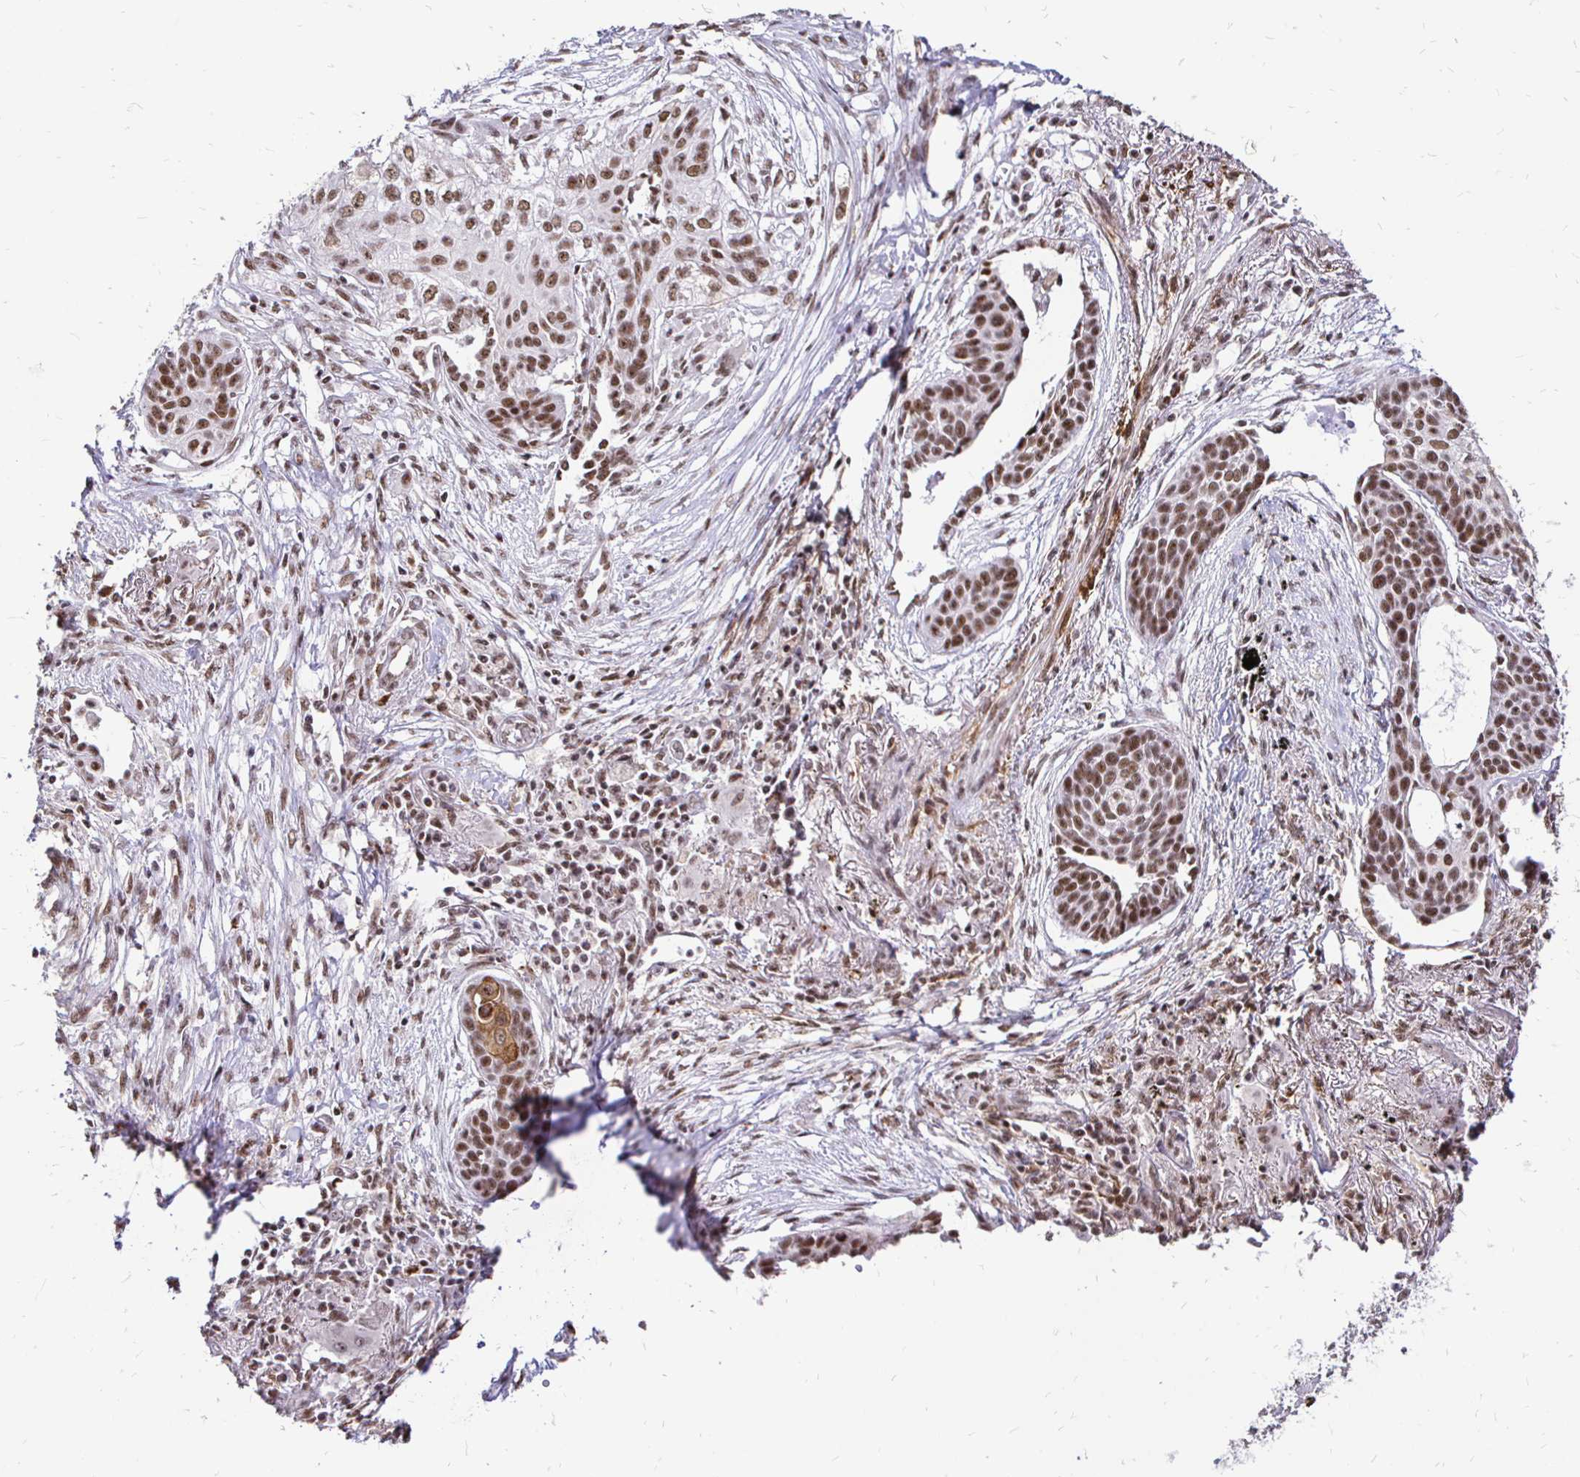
{"staining": {"intensity": "moderate", "quantity": ">75%", "location": "nuclear"}, "tissue": "lung cancer", "cell_type": "Tumor cells", "image_type": "cancer", "snomed": [{"axis": "morphology", "description": "Squamous cell carcinoma, NOS"}, {"axis": "topography", "description": "Lung"}], "caption": "Lung squamous cell carcinoma stained with a protein marker displays moderate staining in tumor cells.", "gene": "SIN3A", "patient": {"sex": "male", "age": 71}}